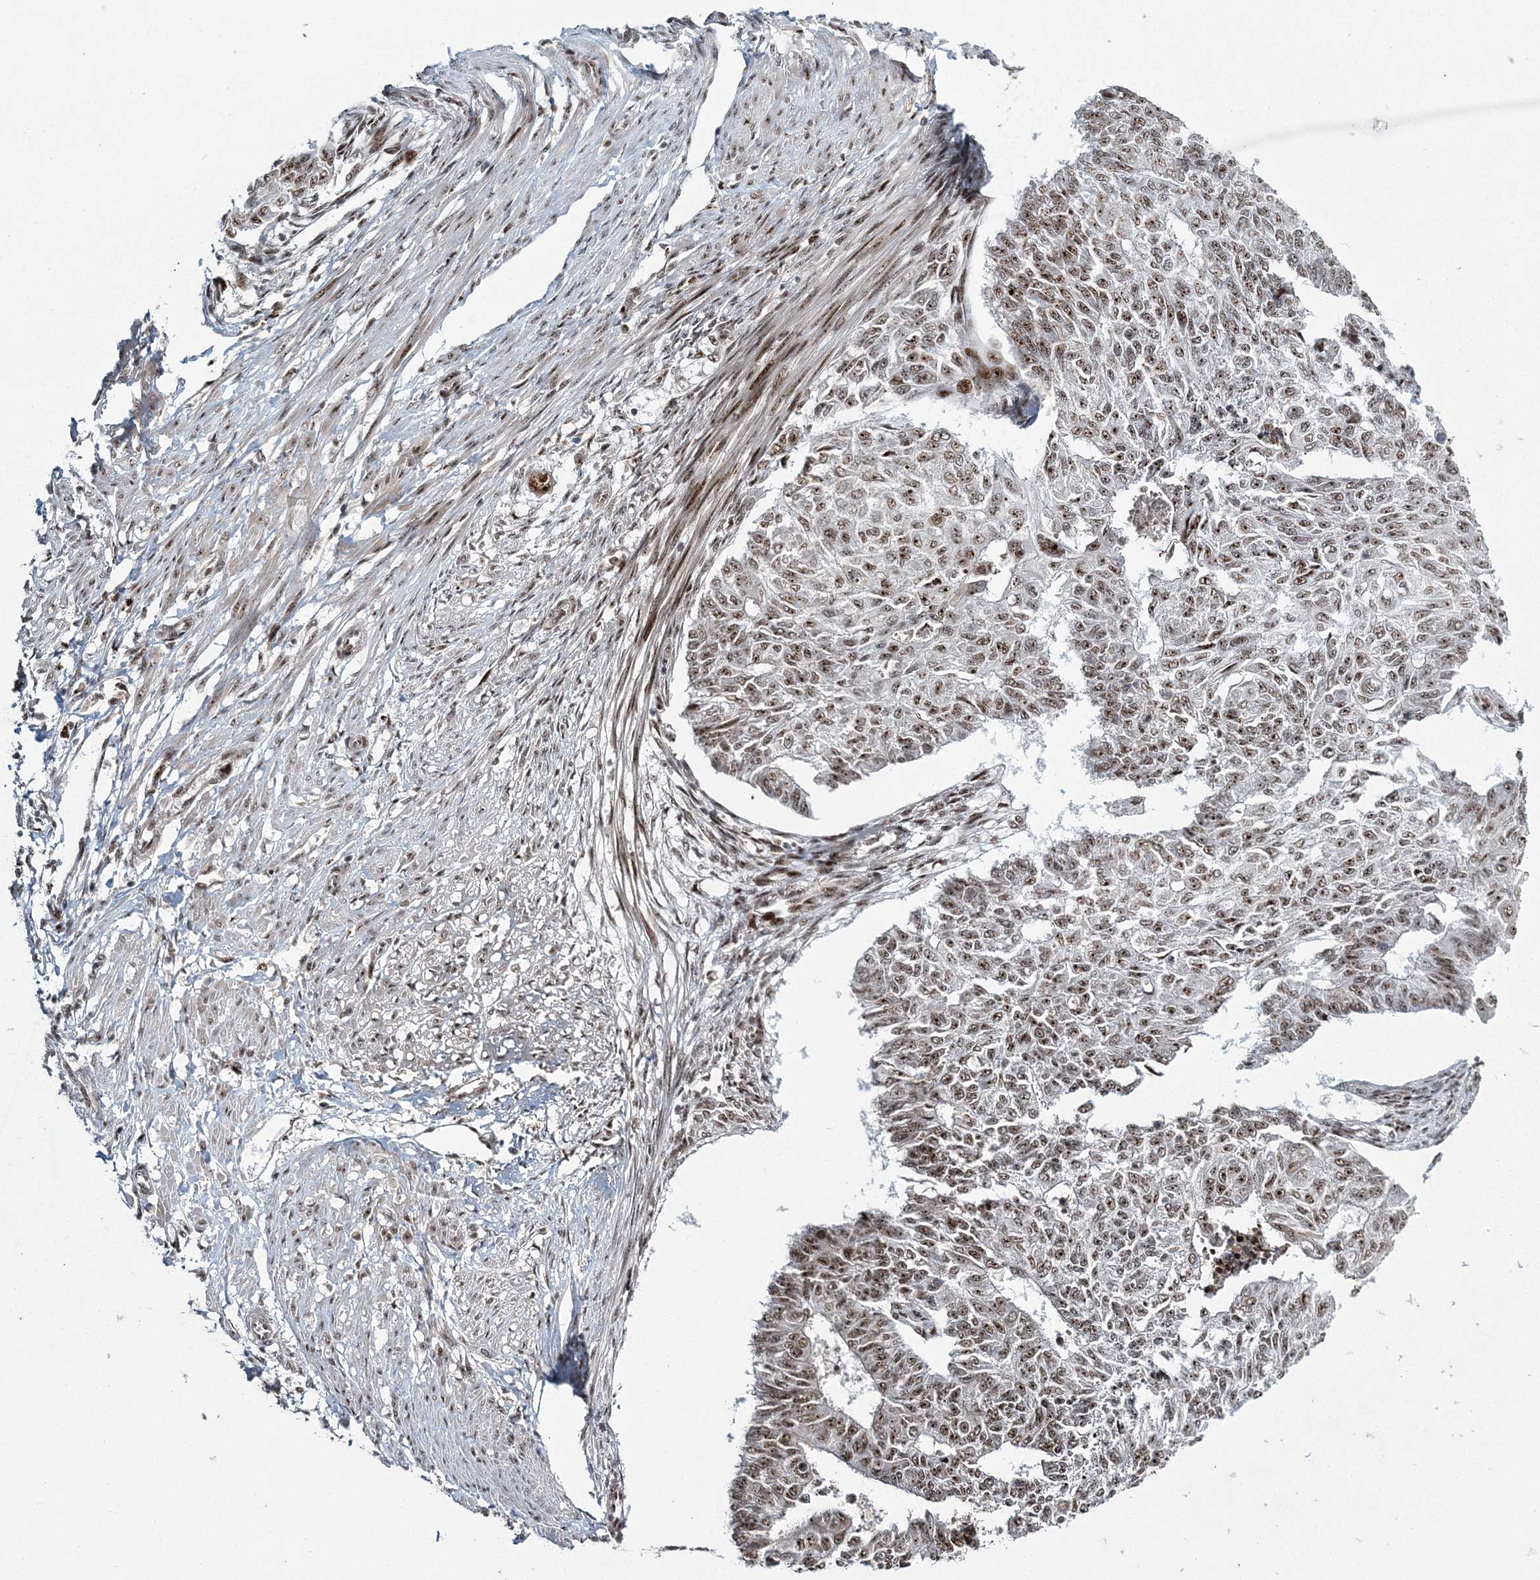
{"staining": {"intensity": "moderate", "quantity": ">75%", "location": "nuclear"}, "tissue": "endometrial cancer", "cell_type": "Tumor cells", "image_type": "cancer", "snomed": [{"axis": "morphology", "description": "Adenocarcinoma, NOS"}, {"axis": "topography", "description": "Endometrium"}], "caption": "A high-resolution photomicrograph shows IHC staining of endometrial cancer, which shows moderate nuclear expression in approximately >75% of tumor cells.", "gene": "CWC22", "patient": {"sex": "female", "age": 32}}